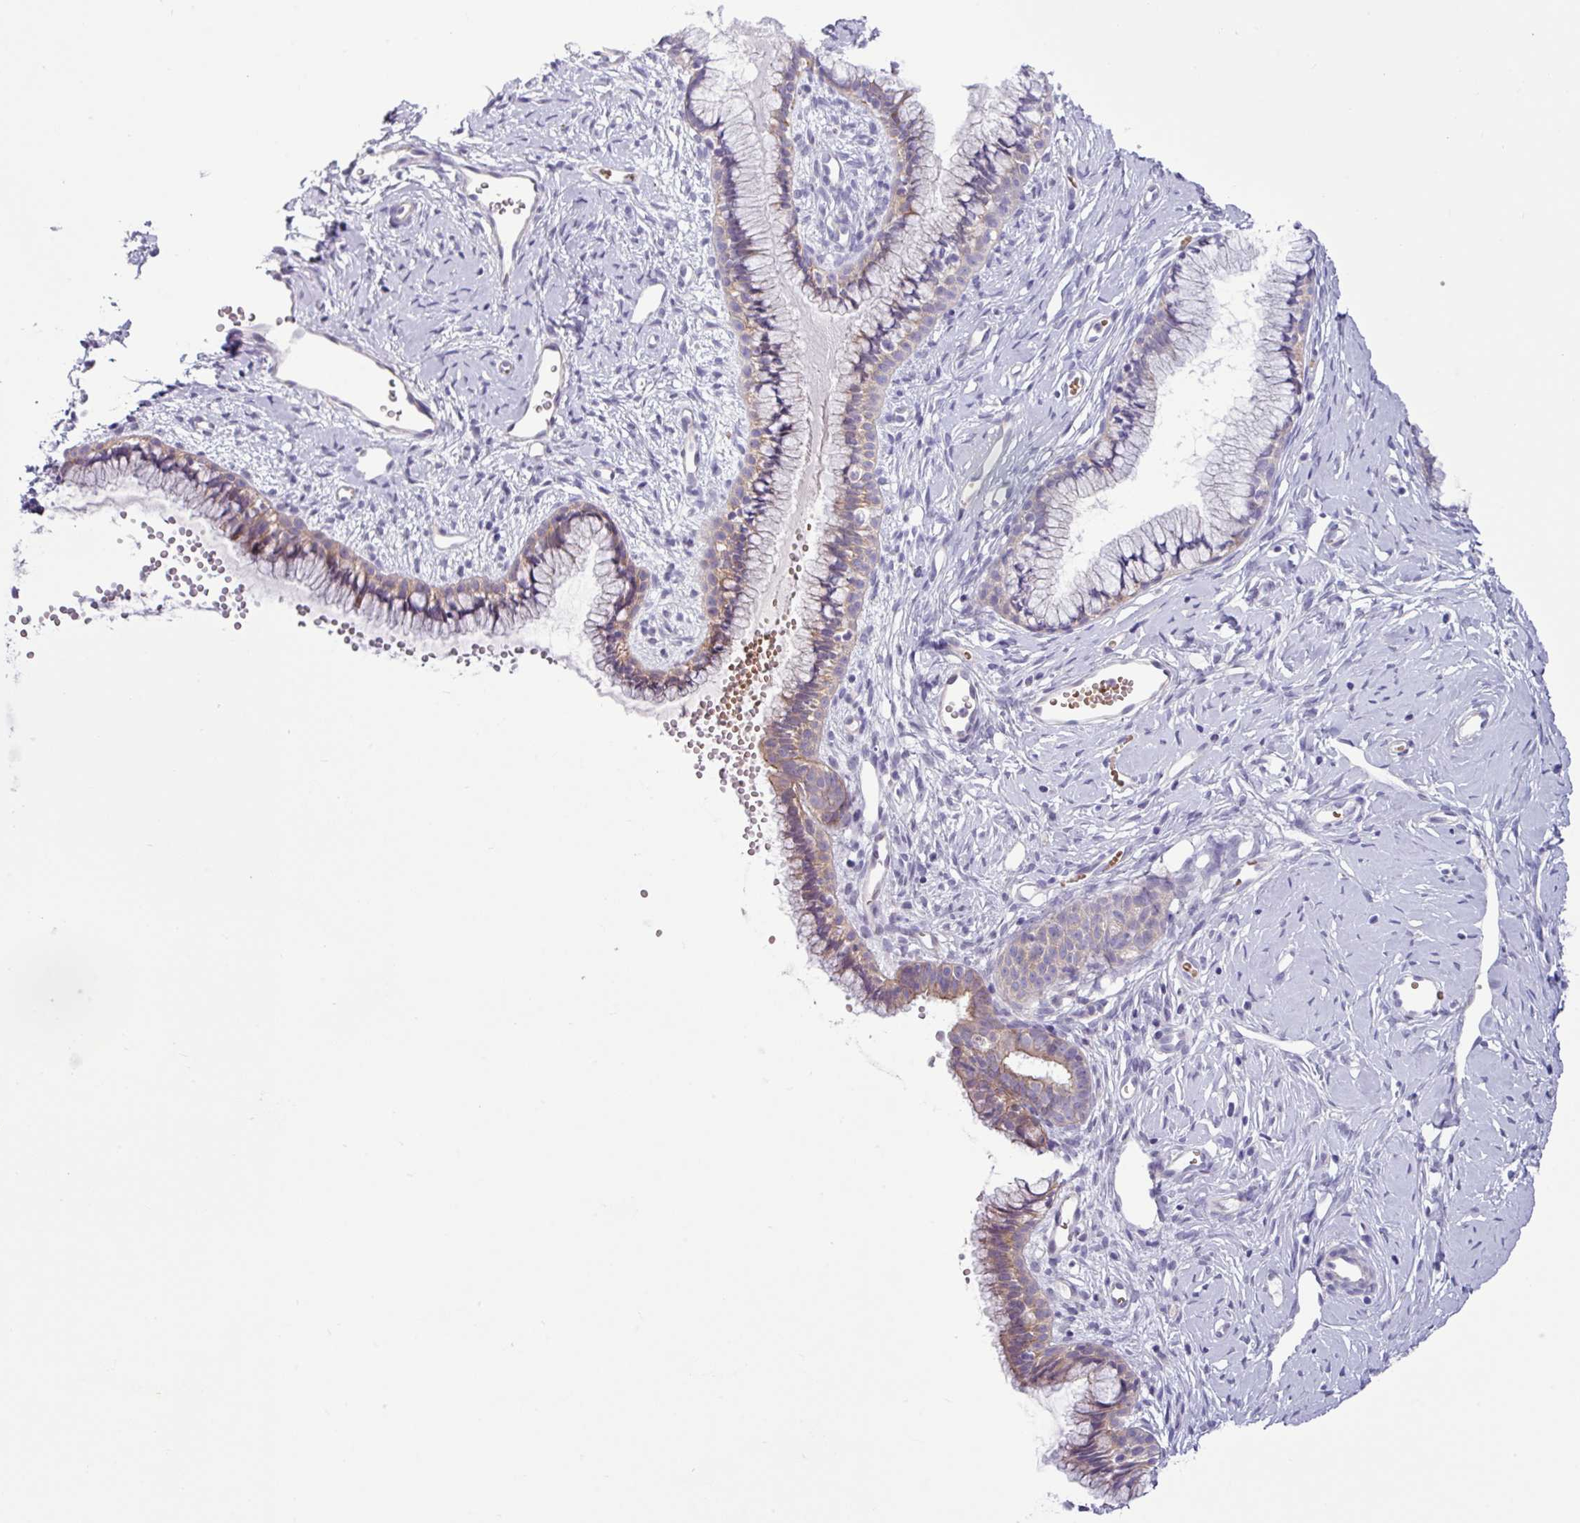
{"staining": {"intensity": "weak", "quantity": "25%-75%", "location": "cytoplasmic/membranous"}, "tissue": "cervix", "cell_type": "Glandular cells", "image_type": "normal", "snomed": [{"axis": "morphology", "description": "Normal tissue, NOS"}, {"axis": "topography", "description": "Cervix"}], "caption": "This micrograph displays unremarkable cervix stained with IHC to label a protein in brown. The cytoplasmic/membranous of glandular cells show weak positivity for the protein. Nuclei are counter-stained blue.", "gene": "ACAP3", "patient": {"sex": "female", "age": 40}}